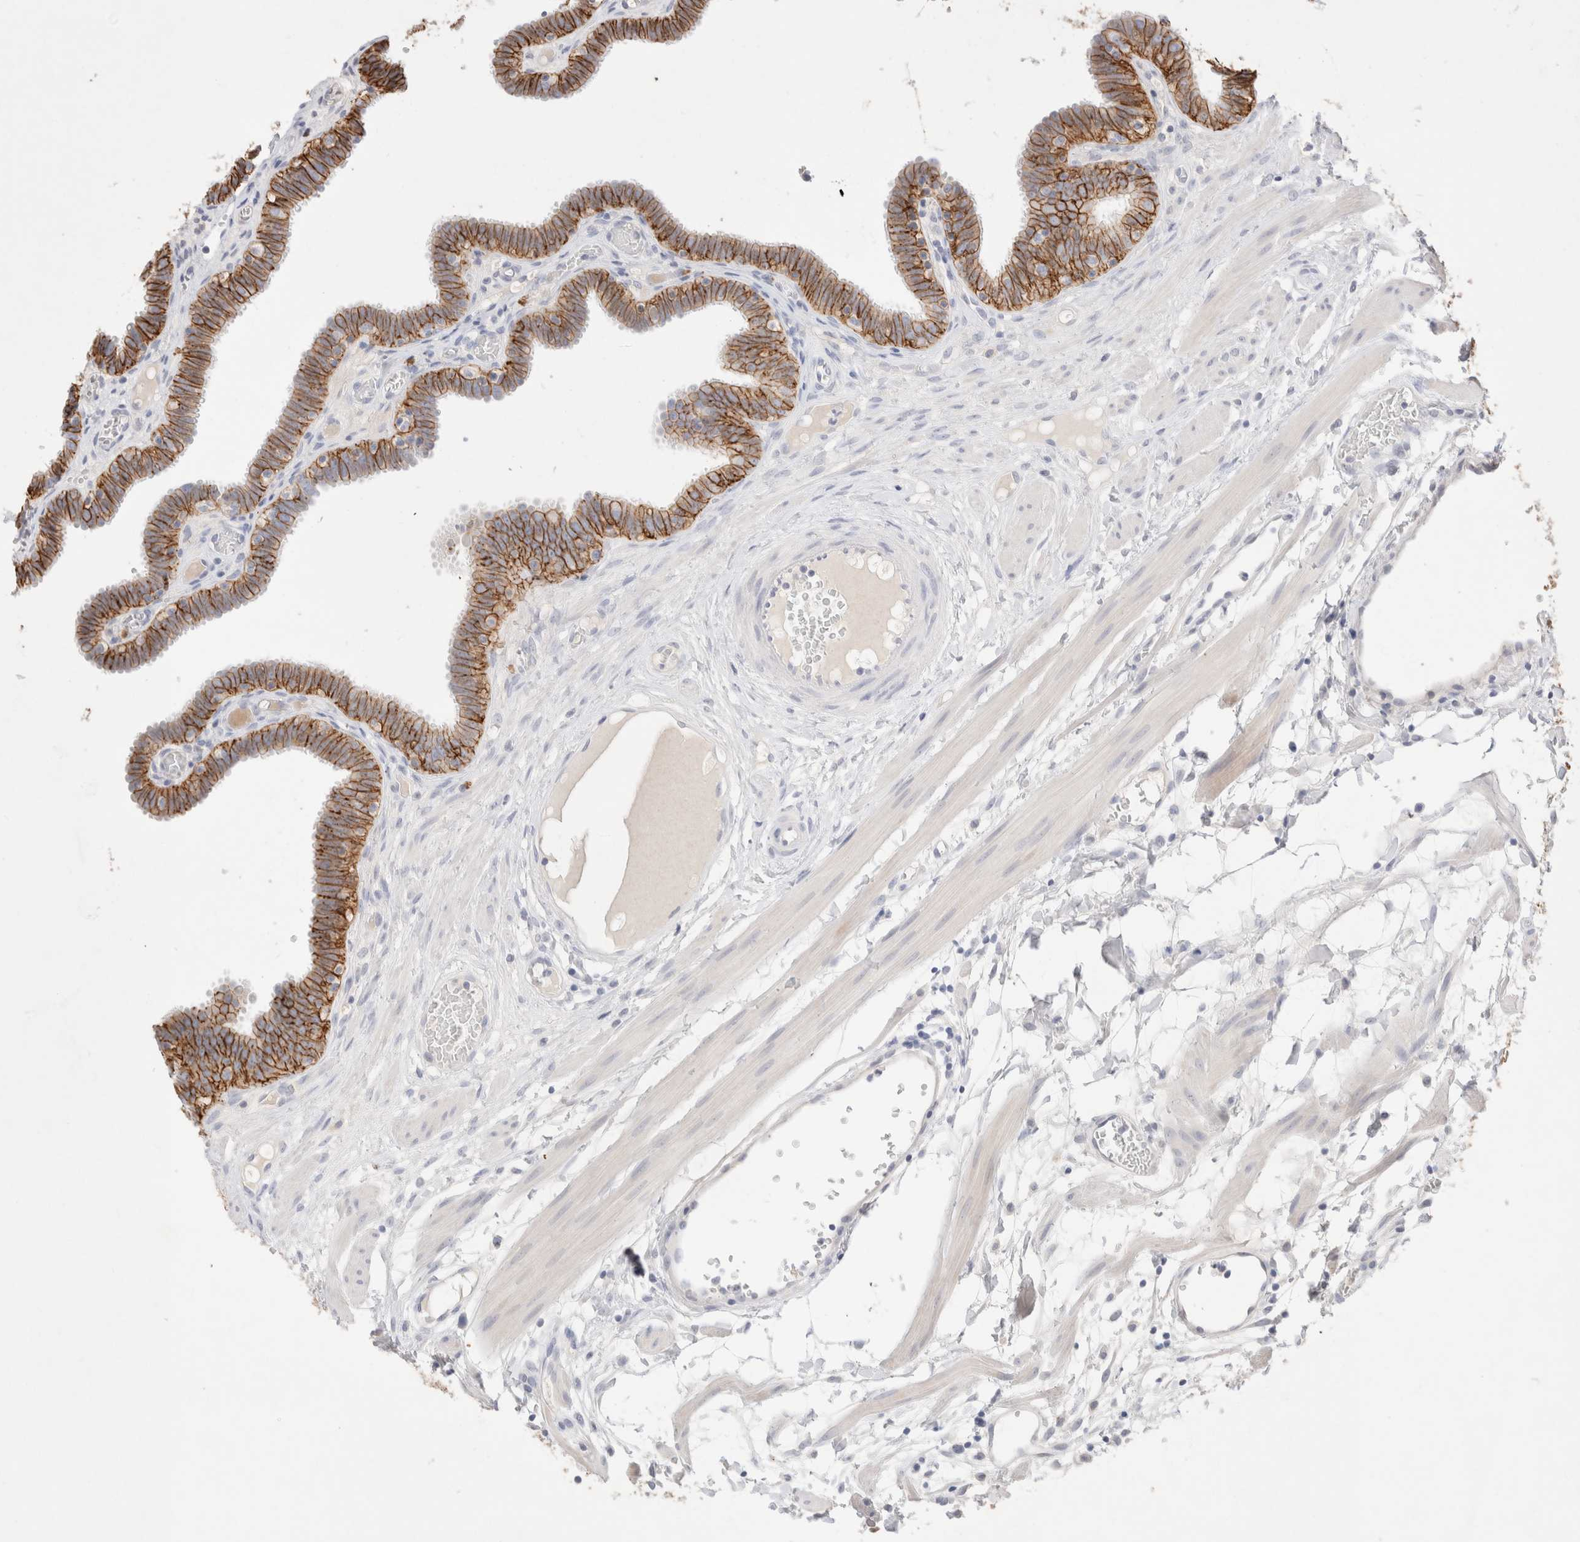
{"staining": {"intensity": "strong", "quantity": ">75%", "location": "cytoplasmic/membranous"}, "tissue": "fallopian tube", "cell_type": "Glandular cells", "image_type": "normal", "snomed": [{"axis": "morphology", "description": "Normal tissue, NOS"}, {"axis": "topography", "description": "Fallopian tube"}, {"axis": "topography", "description": "Placenta"}], "caption": "Protein expression analysis of benign fallopian tube demonstrates strong cytoplasmic/membranous positivity in approximately >75% of glandular cells. The staining is performed using DAB brown chromogen to label protein expression. The nuclei are counter-stained blue using hematoxylin.", "gene": "EPCAM", "patient": {"sex": "female", "age": 32}}